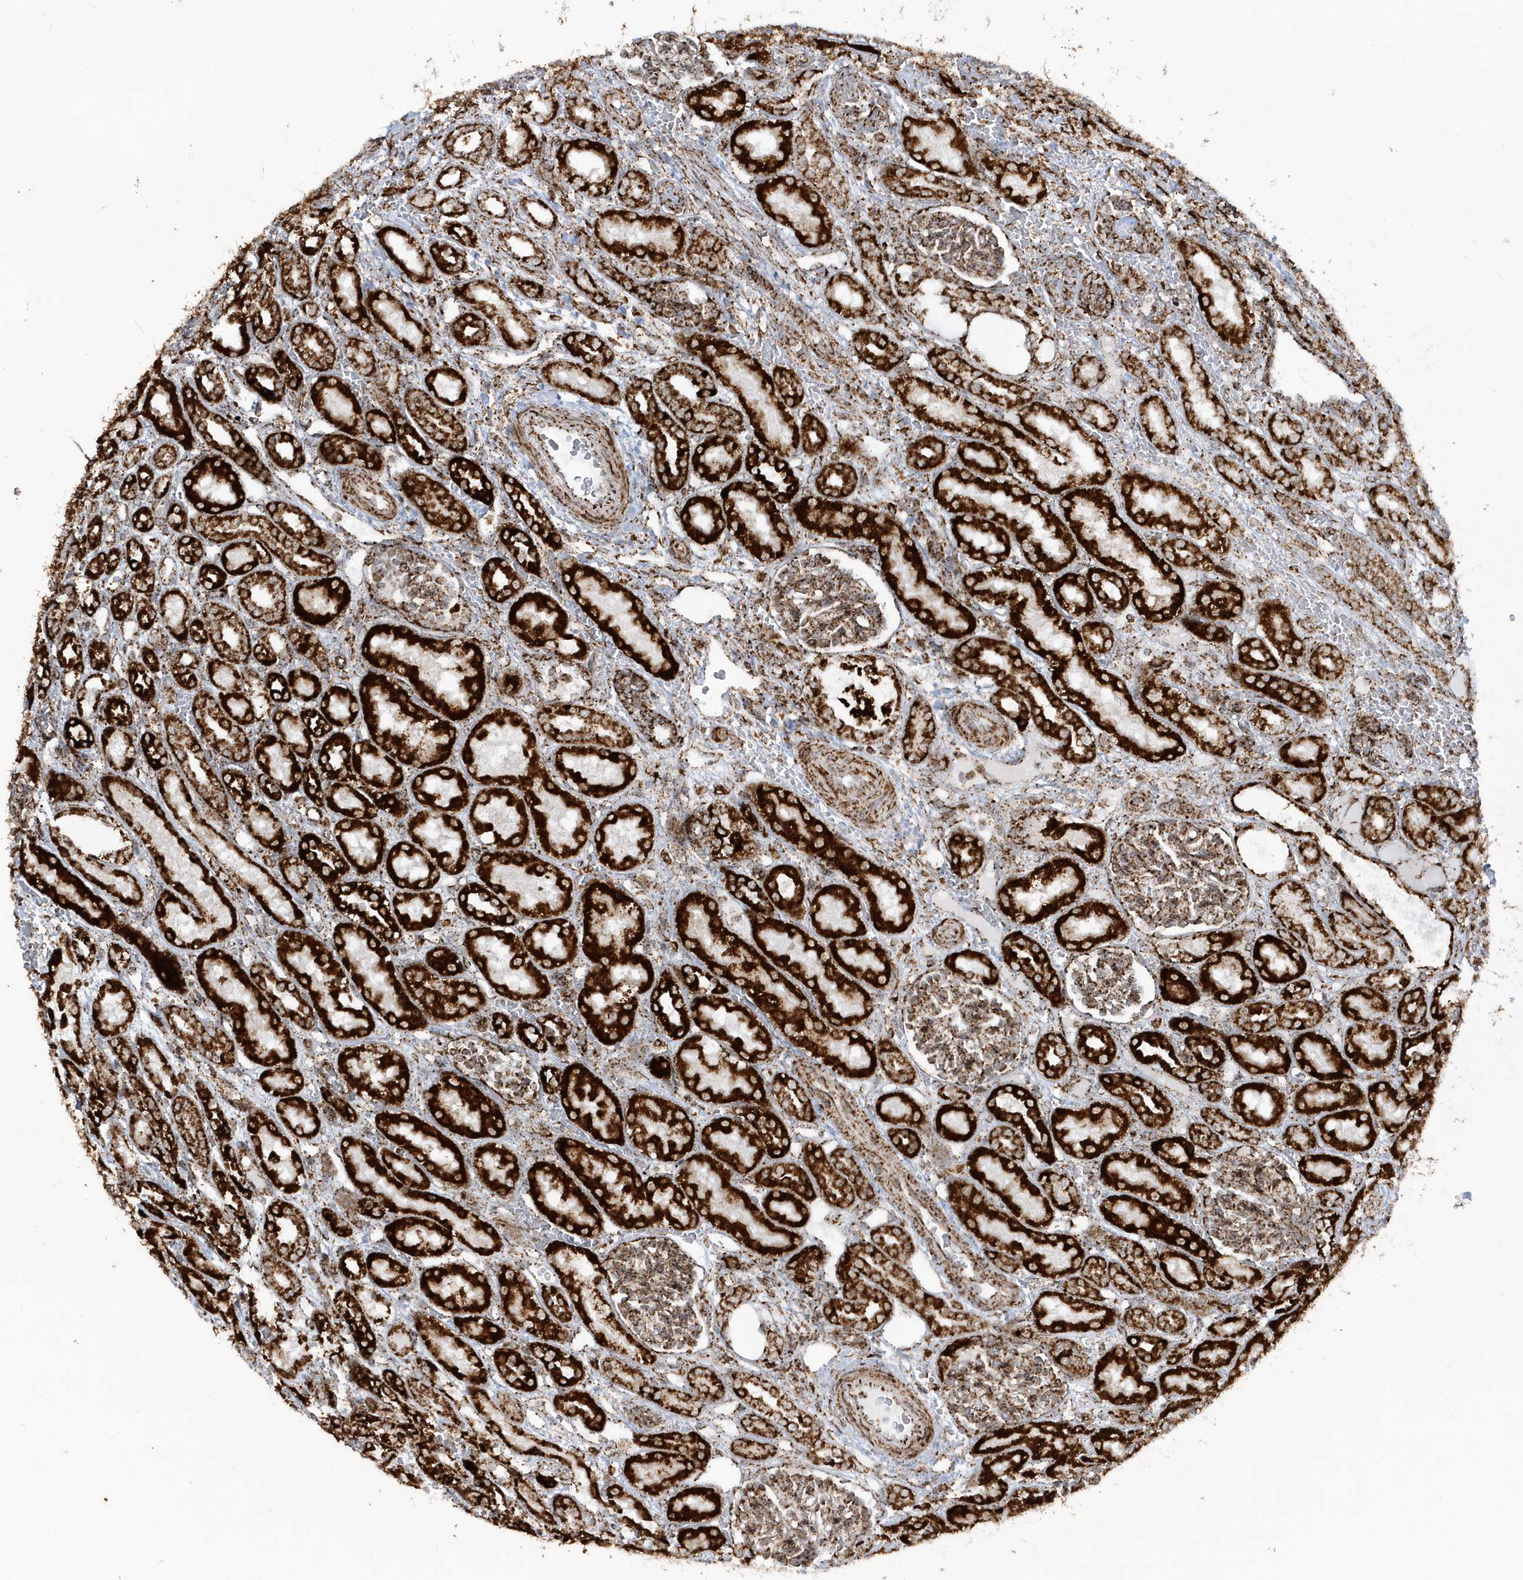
{"staining": {"intensity": "strong", "quantity": ">75%", "location": "cytoplasmic/membranous"}, "tissue": "kidney", "cell_type": "Cells in glomeruli", "image_type": "normal", "snomed": [{"axis": "morphology", "description": "Normal tissue, NOS"}, {"axis": "morphology", "description": "Neoplasm, malignant, NOS"}, {"axis": "topography", "description": "Kidney"}], "caption": "Protein expression analysis of unremarkable kidney displays strong cytoplasmic/membranous positivity in about >75% of cells in glomeruli.", "gene": "CRY2", "patient": {"sex": "female", "age": 1}}